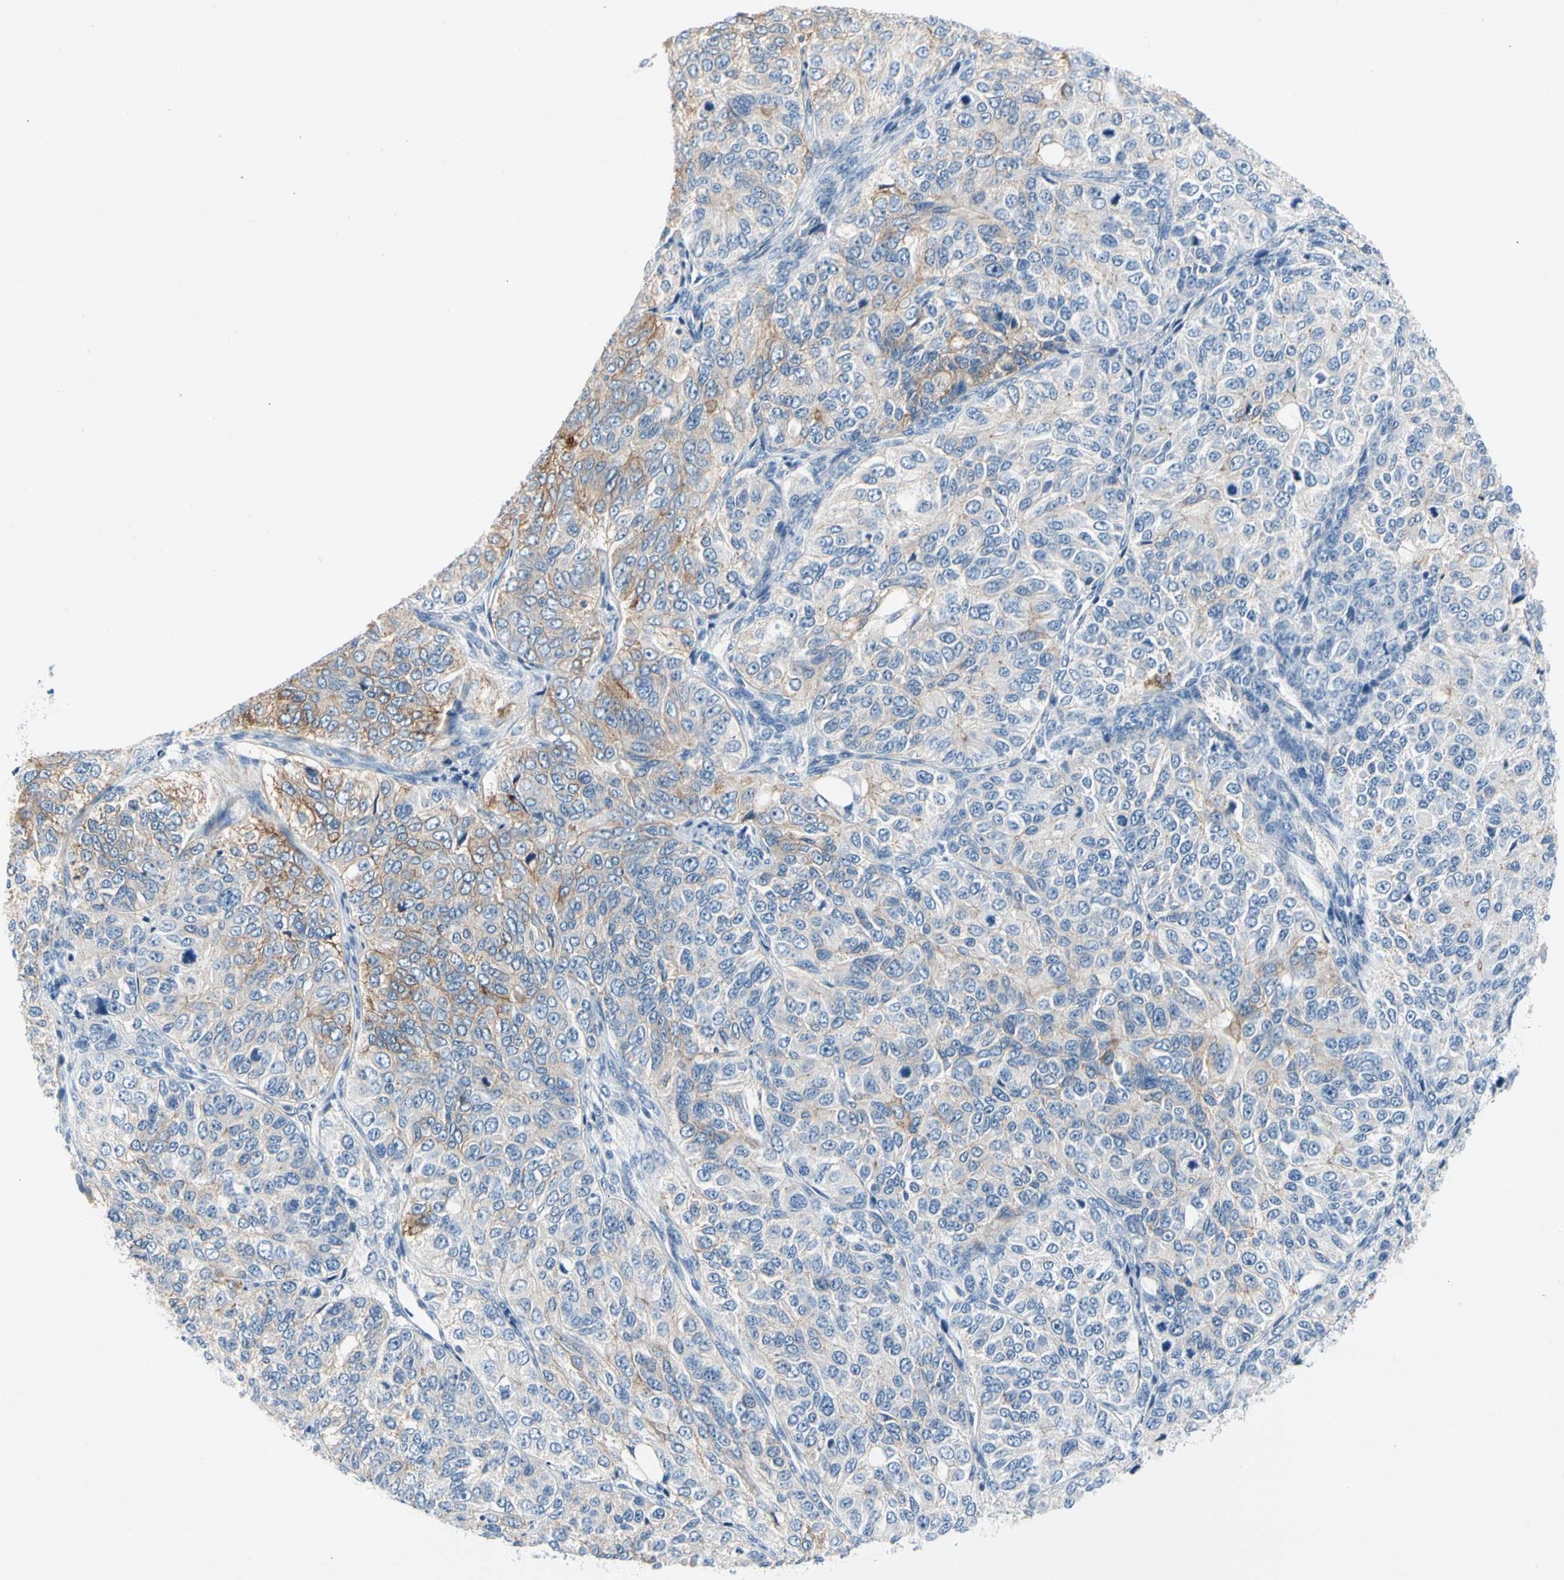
{"staining": {"intensity": "weak", "quantity": "25%-75%", "location": "cytoplasmic/membranous"}, "tissue": "ovarian cancer", "cell_type": "Tumor cells", "image_type": "cancer", "snomed": [{"axis": "morphology", "description": "Carcinoma, endometroid"}, {"axis": "topography", "description": "Ovary"}], "caption": "About 25%-75% of tumor cells in ovarian endometroid carcinoma reveal weak cytoplasmic/membranous protein positivity as visualized by brown immunohistochemical staining.", "gene": "CA14", "patient": {"sex": "female", "age": 51}}